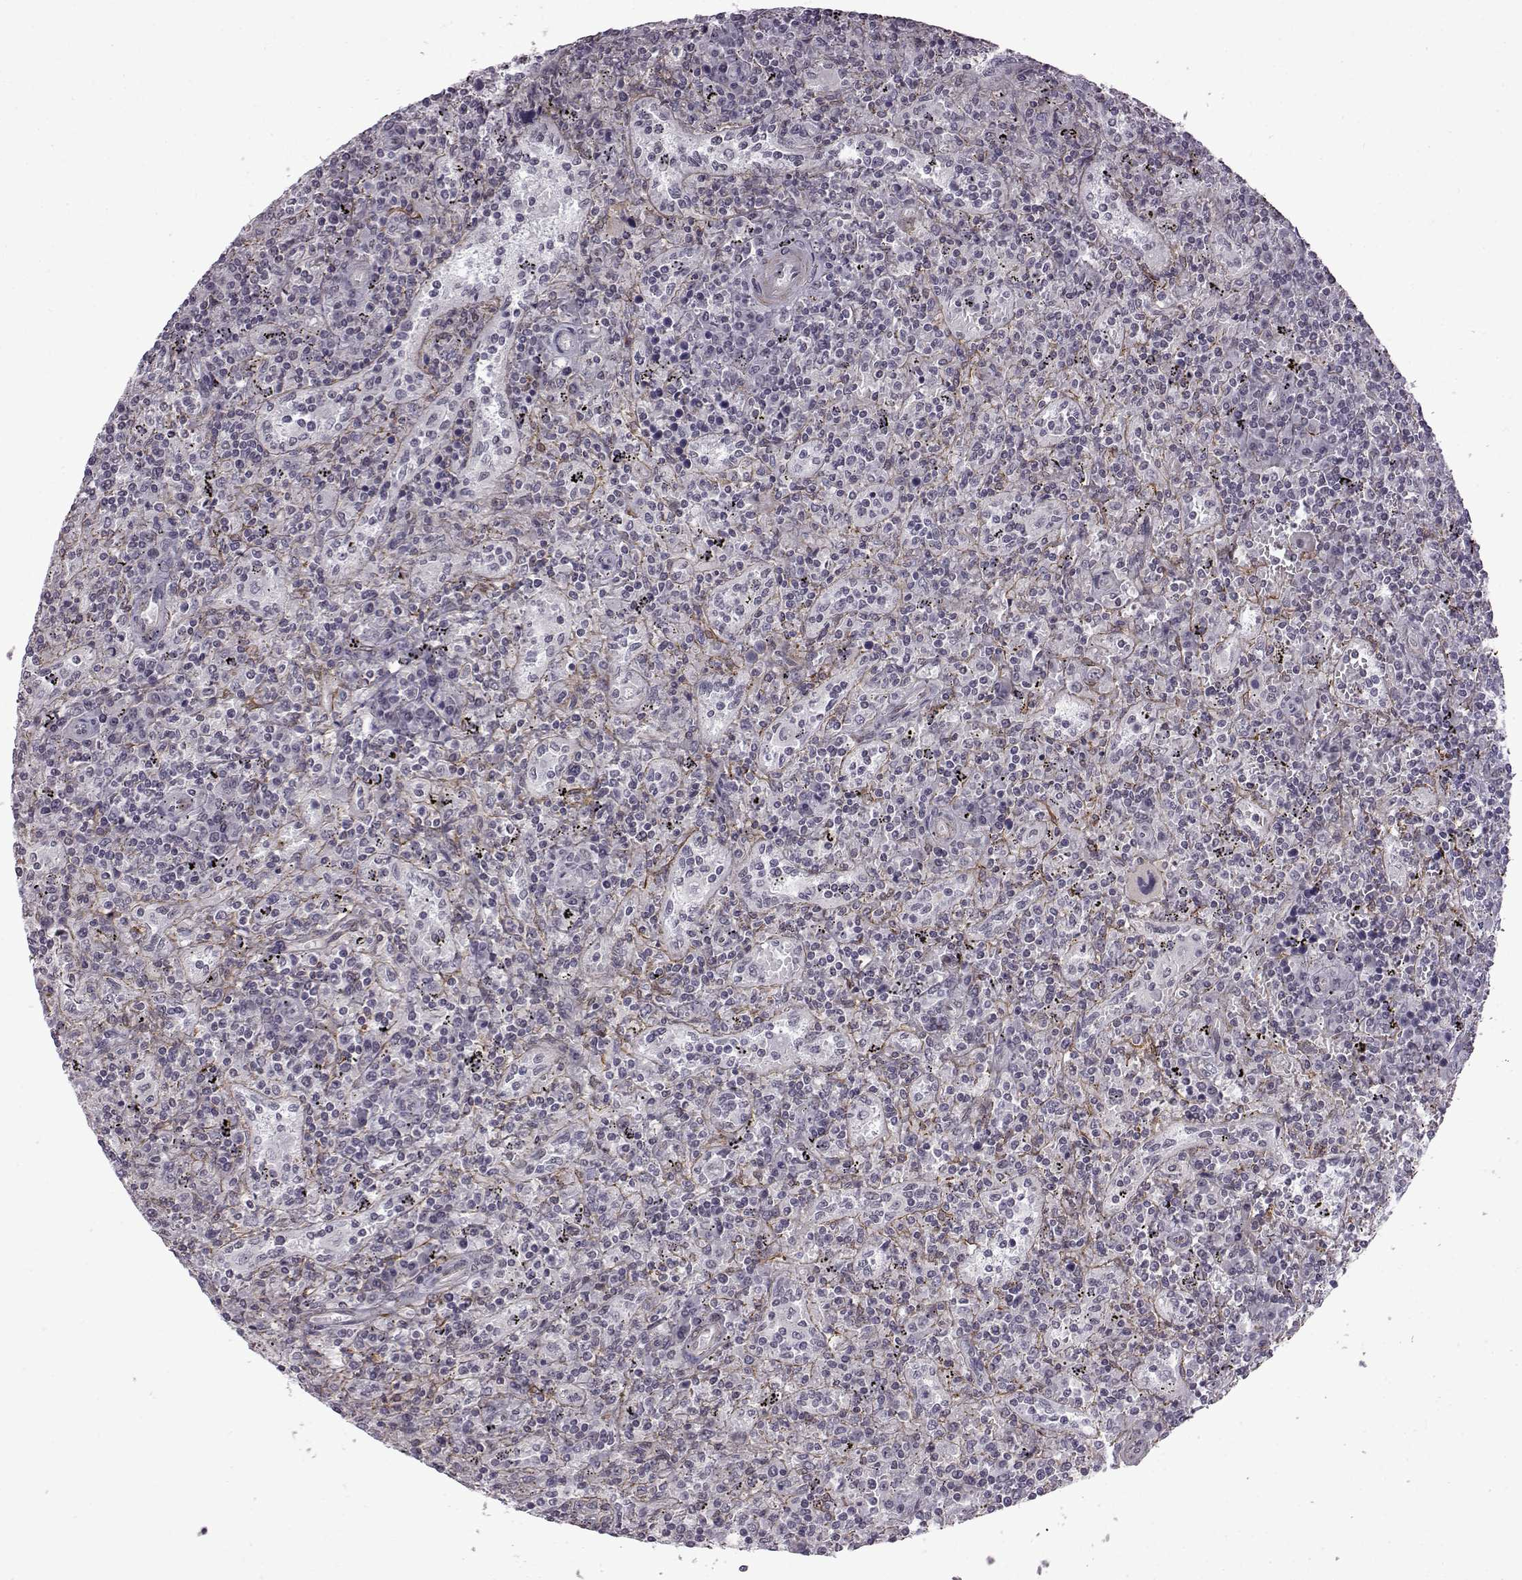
{"staining": {"intensity": "negative", "quantity": "none", "location": "none"}, "tissue": "lymphoma", "cell_type": "Tumor cells", "image_type": "cancer", "snomed": [{"axis": "morphology", "description": "Malignant lymphoma, non-Hodgkin's type, Low grade"}, {"axis": "topography", "description": "Spleen"}], "caption": "Photomicrograph shows no significant protein expression in tumor cells of low-grade malignant lymphoma, non-Hodgkin's type.", "gene": "SYNPO2", "patient": {"sex": "male", "age": 62}}